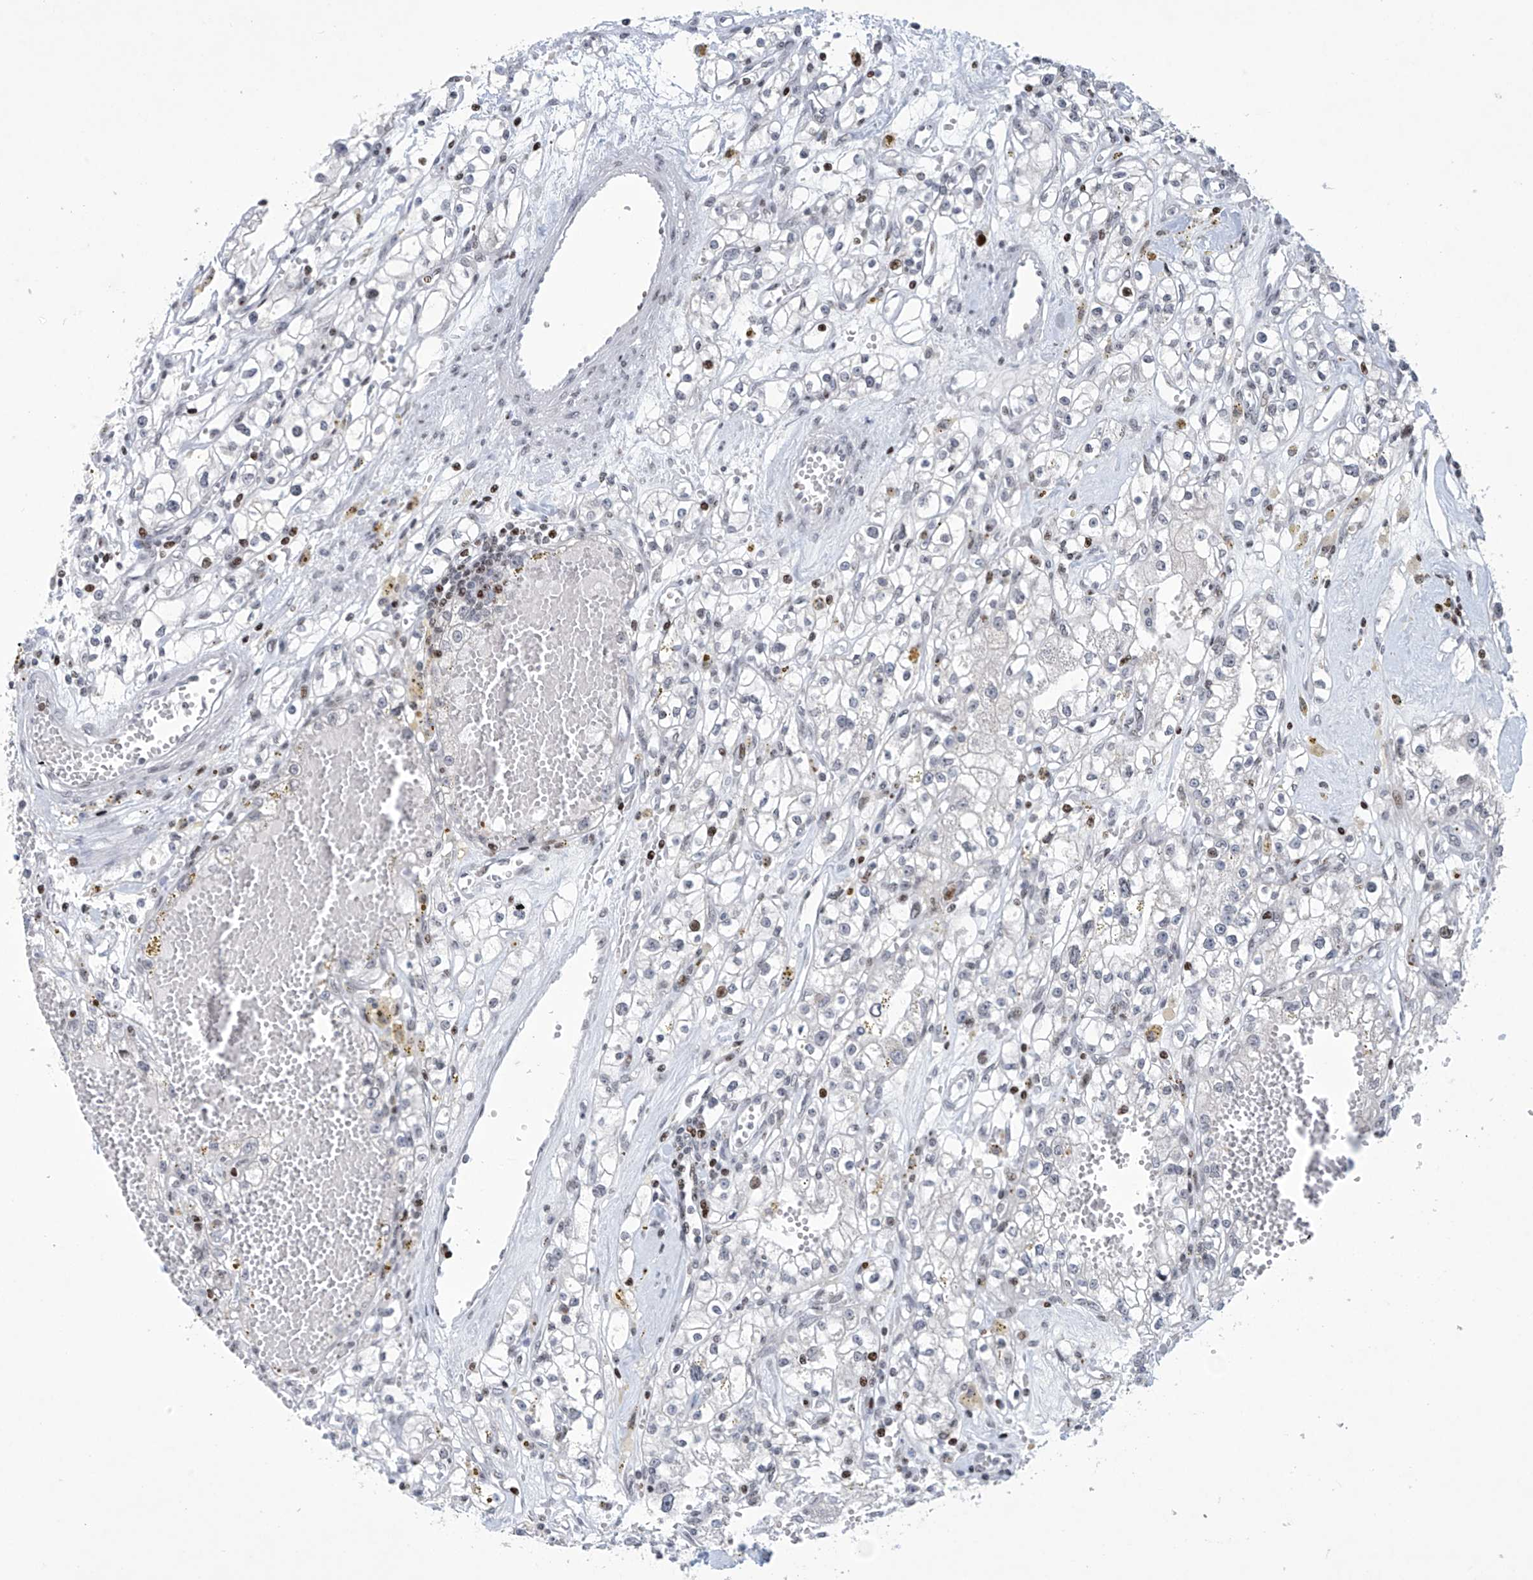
{"staining": {"intensity": "moderate", "quantity": "<25%", "location": "nuclear"}, "tissue": "renal cancer", "cell_type": "Tumor cells", "image_type": "cancer", "snomed": [{"axis": "morphology", "description": "Adenocarcinoma, NOS"}, {"axis": "topography", "description": "Kidney"}], "caption": "About <25% of tumor cells in adenocarcinoma (renal) show moderate nuclear protein expression as visualized by brown immunohistochemical staining.", "gene": "RFX7", "patient": {"sex": "male", "age": 56}}